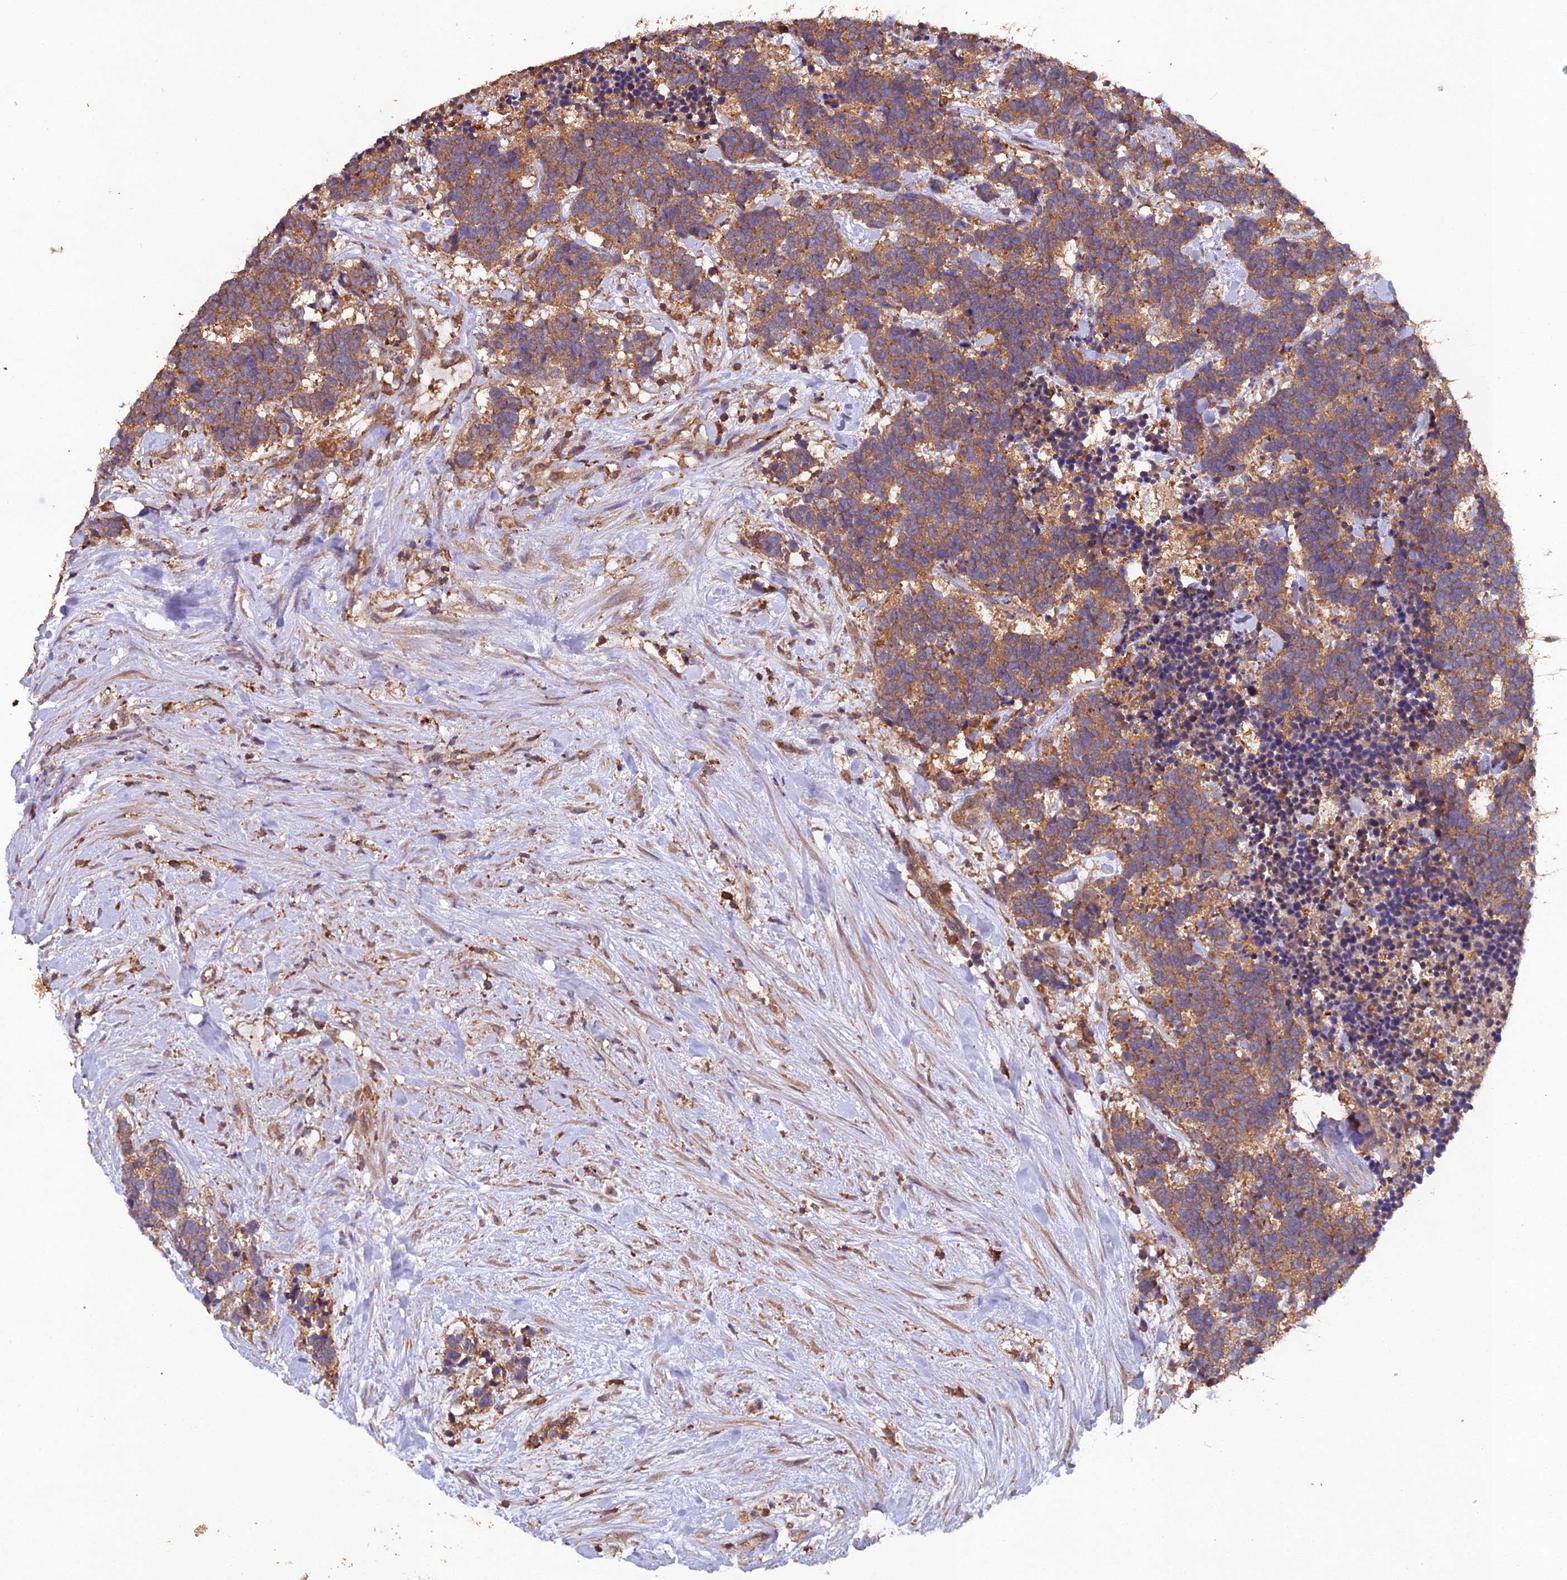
{"staining": {"intensity": "moderate", "quantity": ">75%", "location": "cytoplasmic/membranous"}, "tissue": "carcinoid", "cell_type": "Tumor cells", "image_type": "cancer", "snomed": [{"axis": "morphology", "description": "Carcinoma, NOS"}, {"axis": "morphology", "description": "Carcinoid, malignant, NOS"}, {"axis": "topography", "description": "Prostate"}], "caption": "This is an image of immunohistochemistry staining of carcinoma, which shows moderate positivity in the cytoplasmic/membranous of tumor cells.", "gene": "TMEM258", "patient": {"sex": "male", "age": 57}}